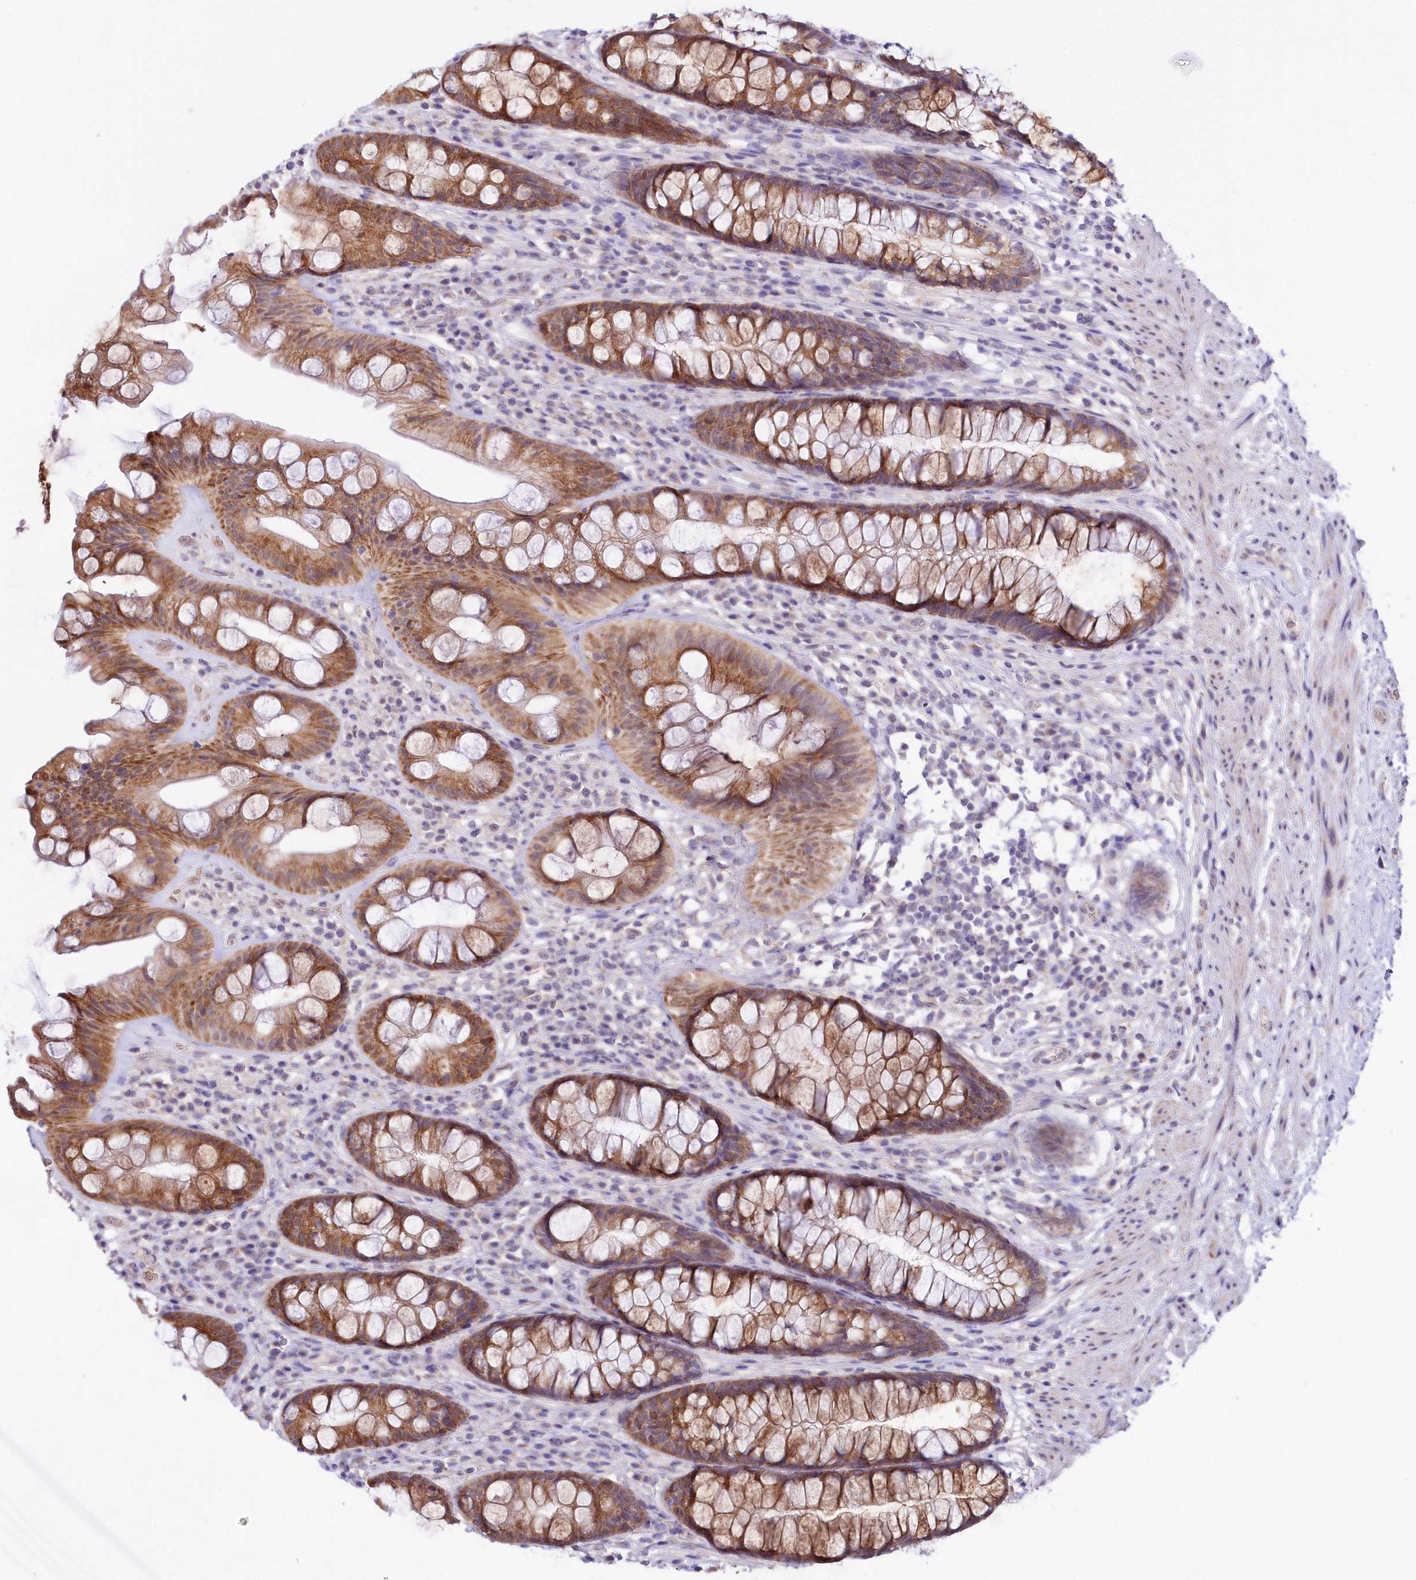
{"staining": {"intensity": "moderate", "quantity": ">75%", "location": "cytoplasmic/membranous"}, "tissue": "rectum", "cell_type": "Glandular cells", "image_type": "normal", "snomed": [{"axis": "morphology", "description": "Normal tissue, NOS"}, {"axis": "topography", "description": "Rectum"}], "caption": "Immunohistochemical staining of unremarkable human rectum demonstrates moderate cytoplasmic/membranous protein expression in approximately >75% of glandular cells.", "gene": "CEP295", "patient": {"sex": "male", "age": 74}}